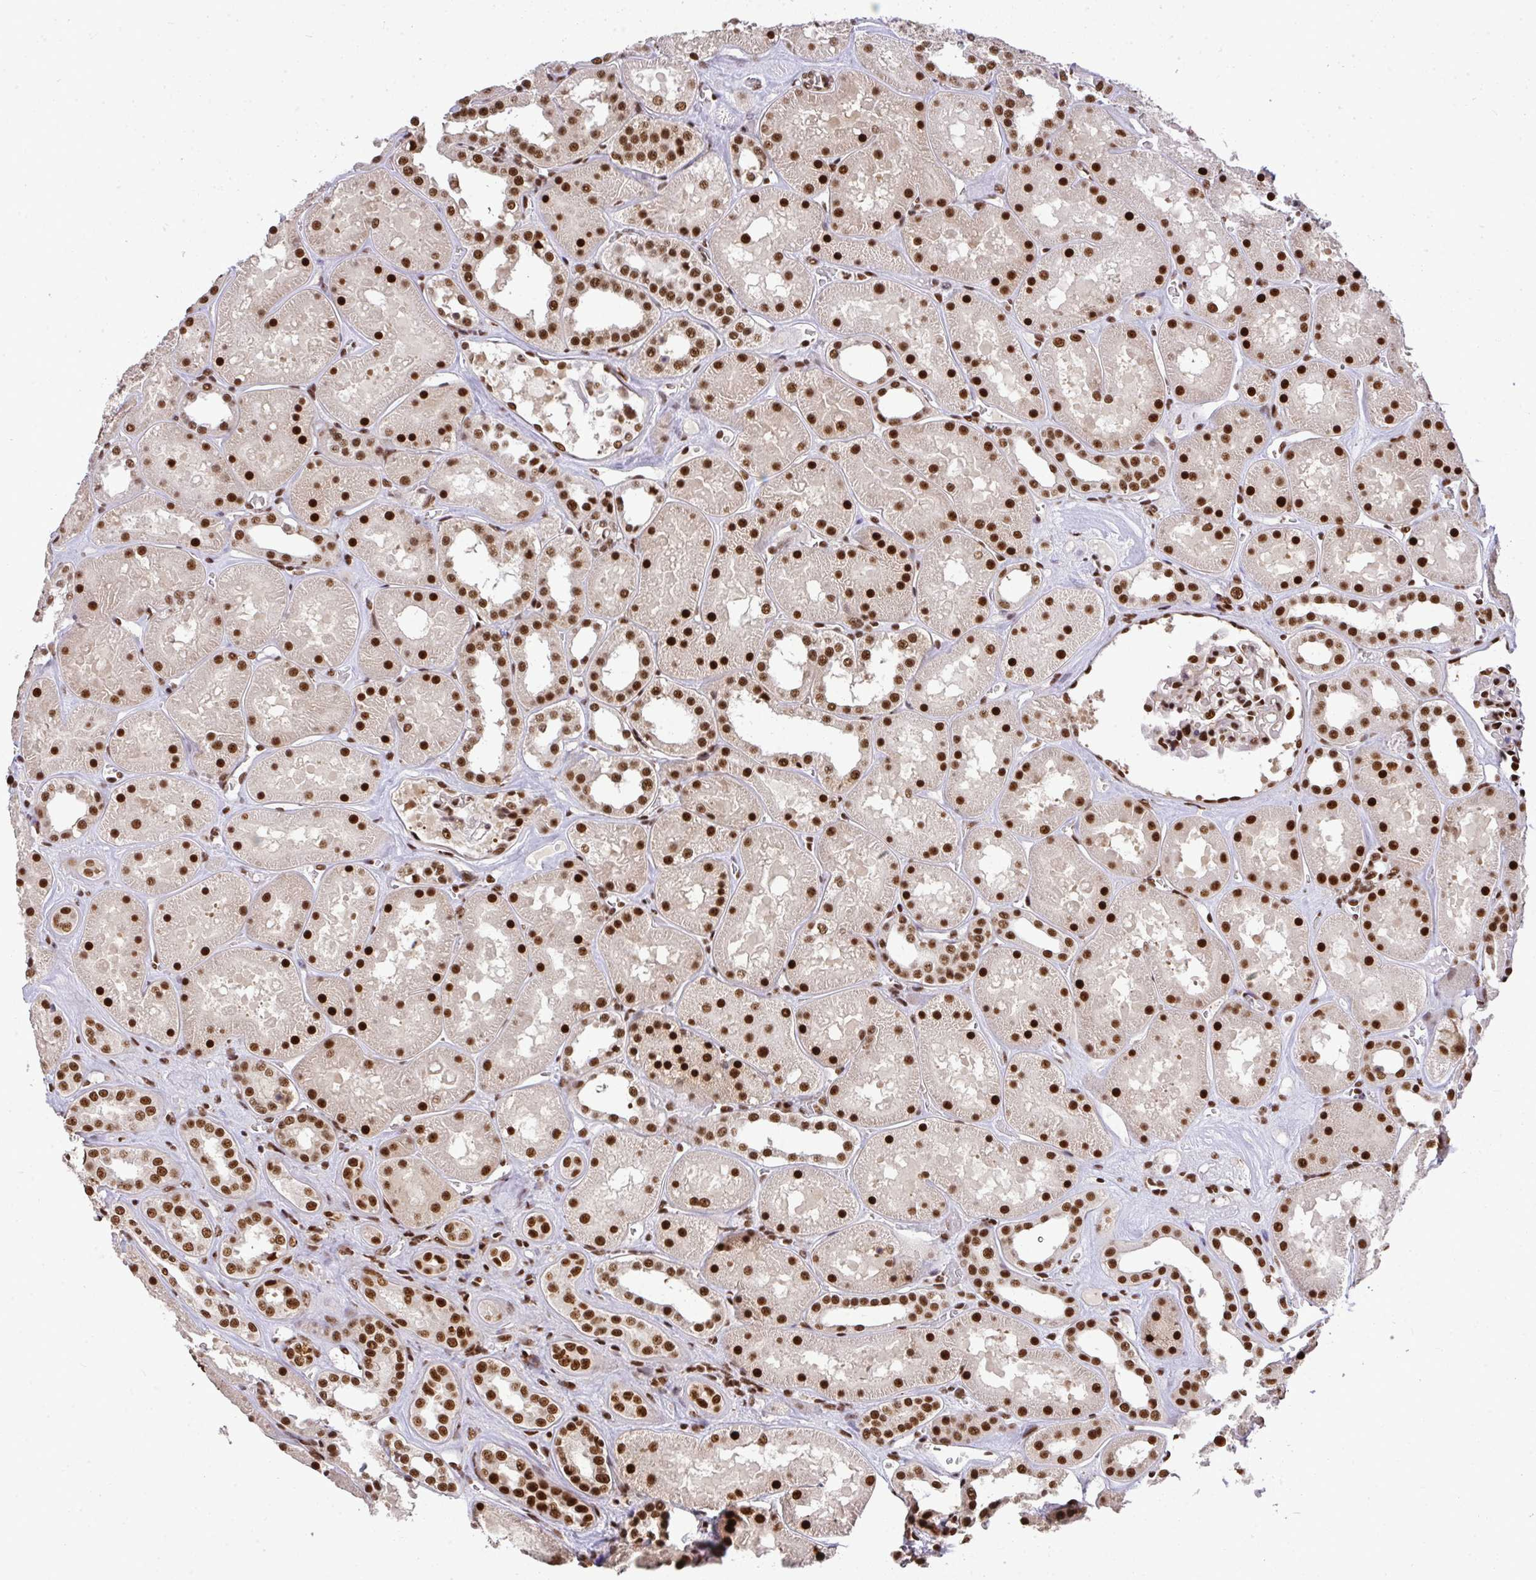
{"staining": {"intensity": "strong", "quantity": ">75%", "location": "nuclear"}, "tissue": "kidney", "cell_type": "Cells in glomeruli", "image_type": "normal", "snomed": [{"axis": "morphology", "description": "Normal tissue, NOS"}, {"axis": "topography", "description": "Kidney"}], "caption": "IHC of unremarkable kidney displays high levels of strong nuclear positivity in about >75% of cells in glomeruli.", "gene": "U2AF1L4", "patient": {"sex": "female", "age": 41}}